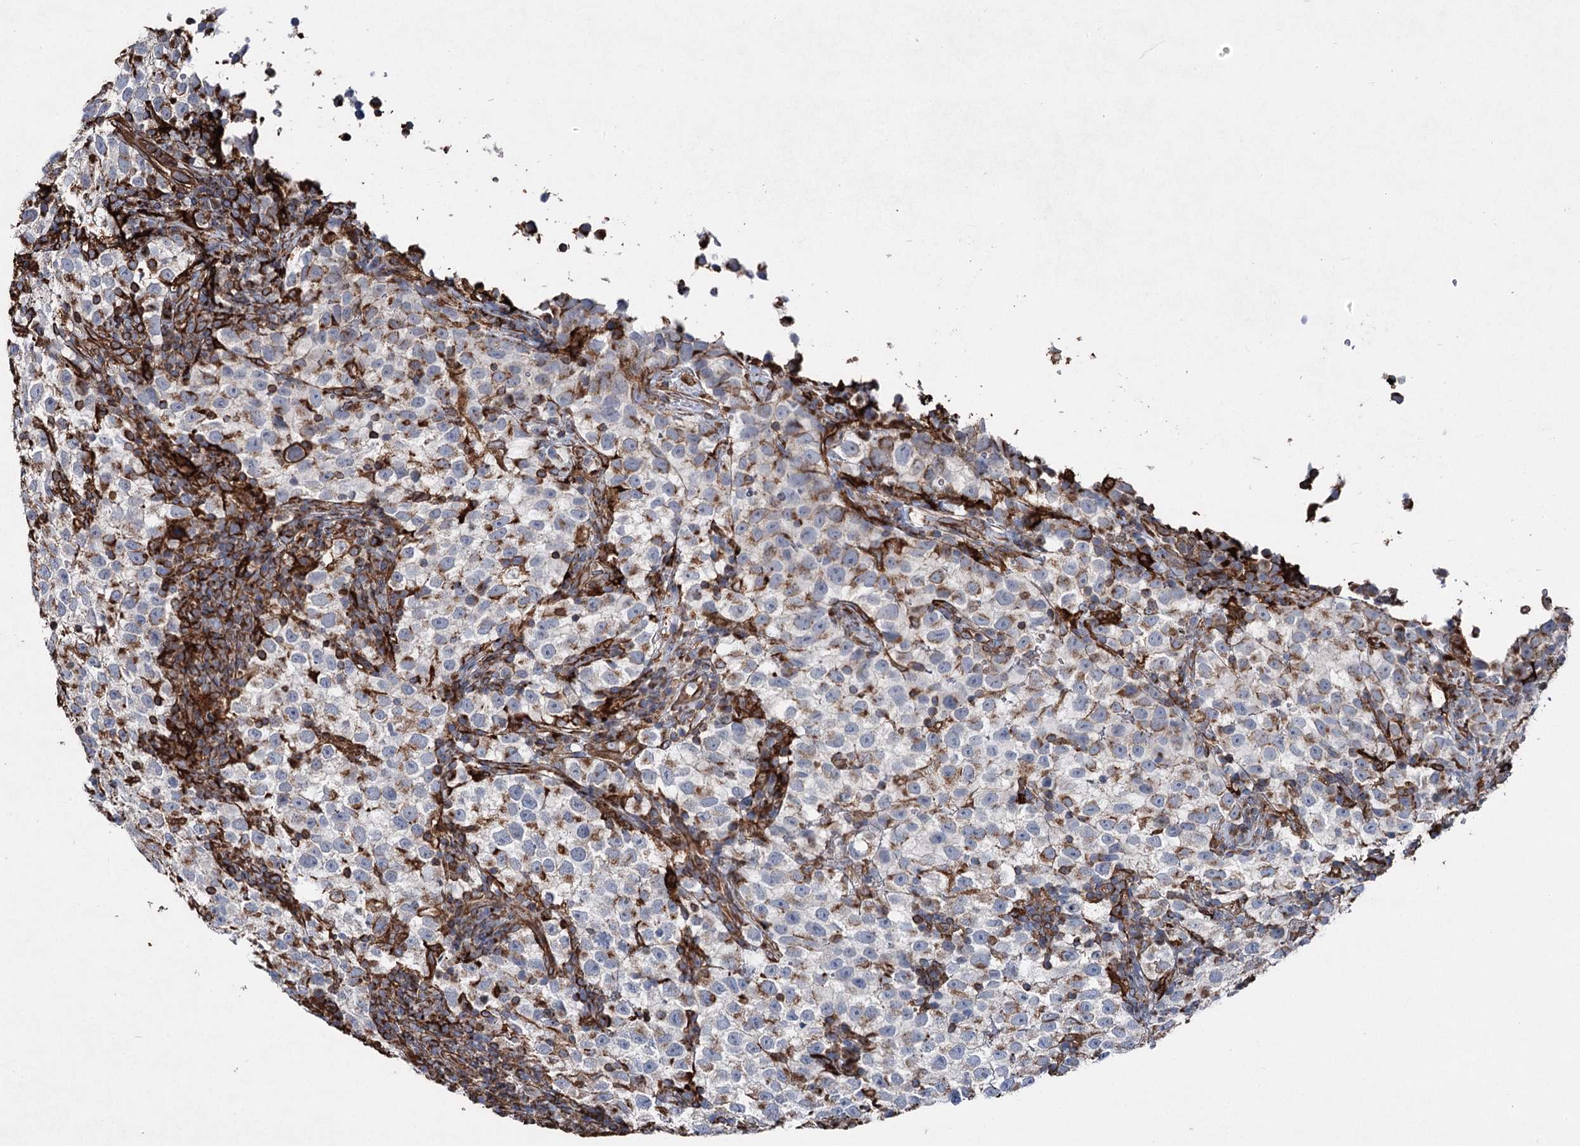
{"staining": {"intensity": "moderate", "quantity": "<25%", "location": "cytoplasmic/membranous"}, "tissue": "testis cancer", "cell_type": "Tumor cells", "image_type": "cancer", "snomed": [{"axis": "morphology", "description": "Seminoma, NOS"}, {"axis": "topography", "description": "Testis"}], "caption": "A low amount of moderate cytoplasmic/membranous positivity is identified in approximately <25% of tumor cells in testis cancer (seminoma) tissue.", "gene": "CLEC4M", "patient": {"sex": "male", "age": 22}}